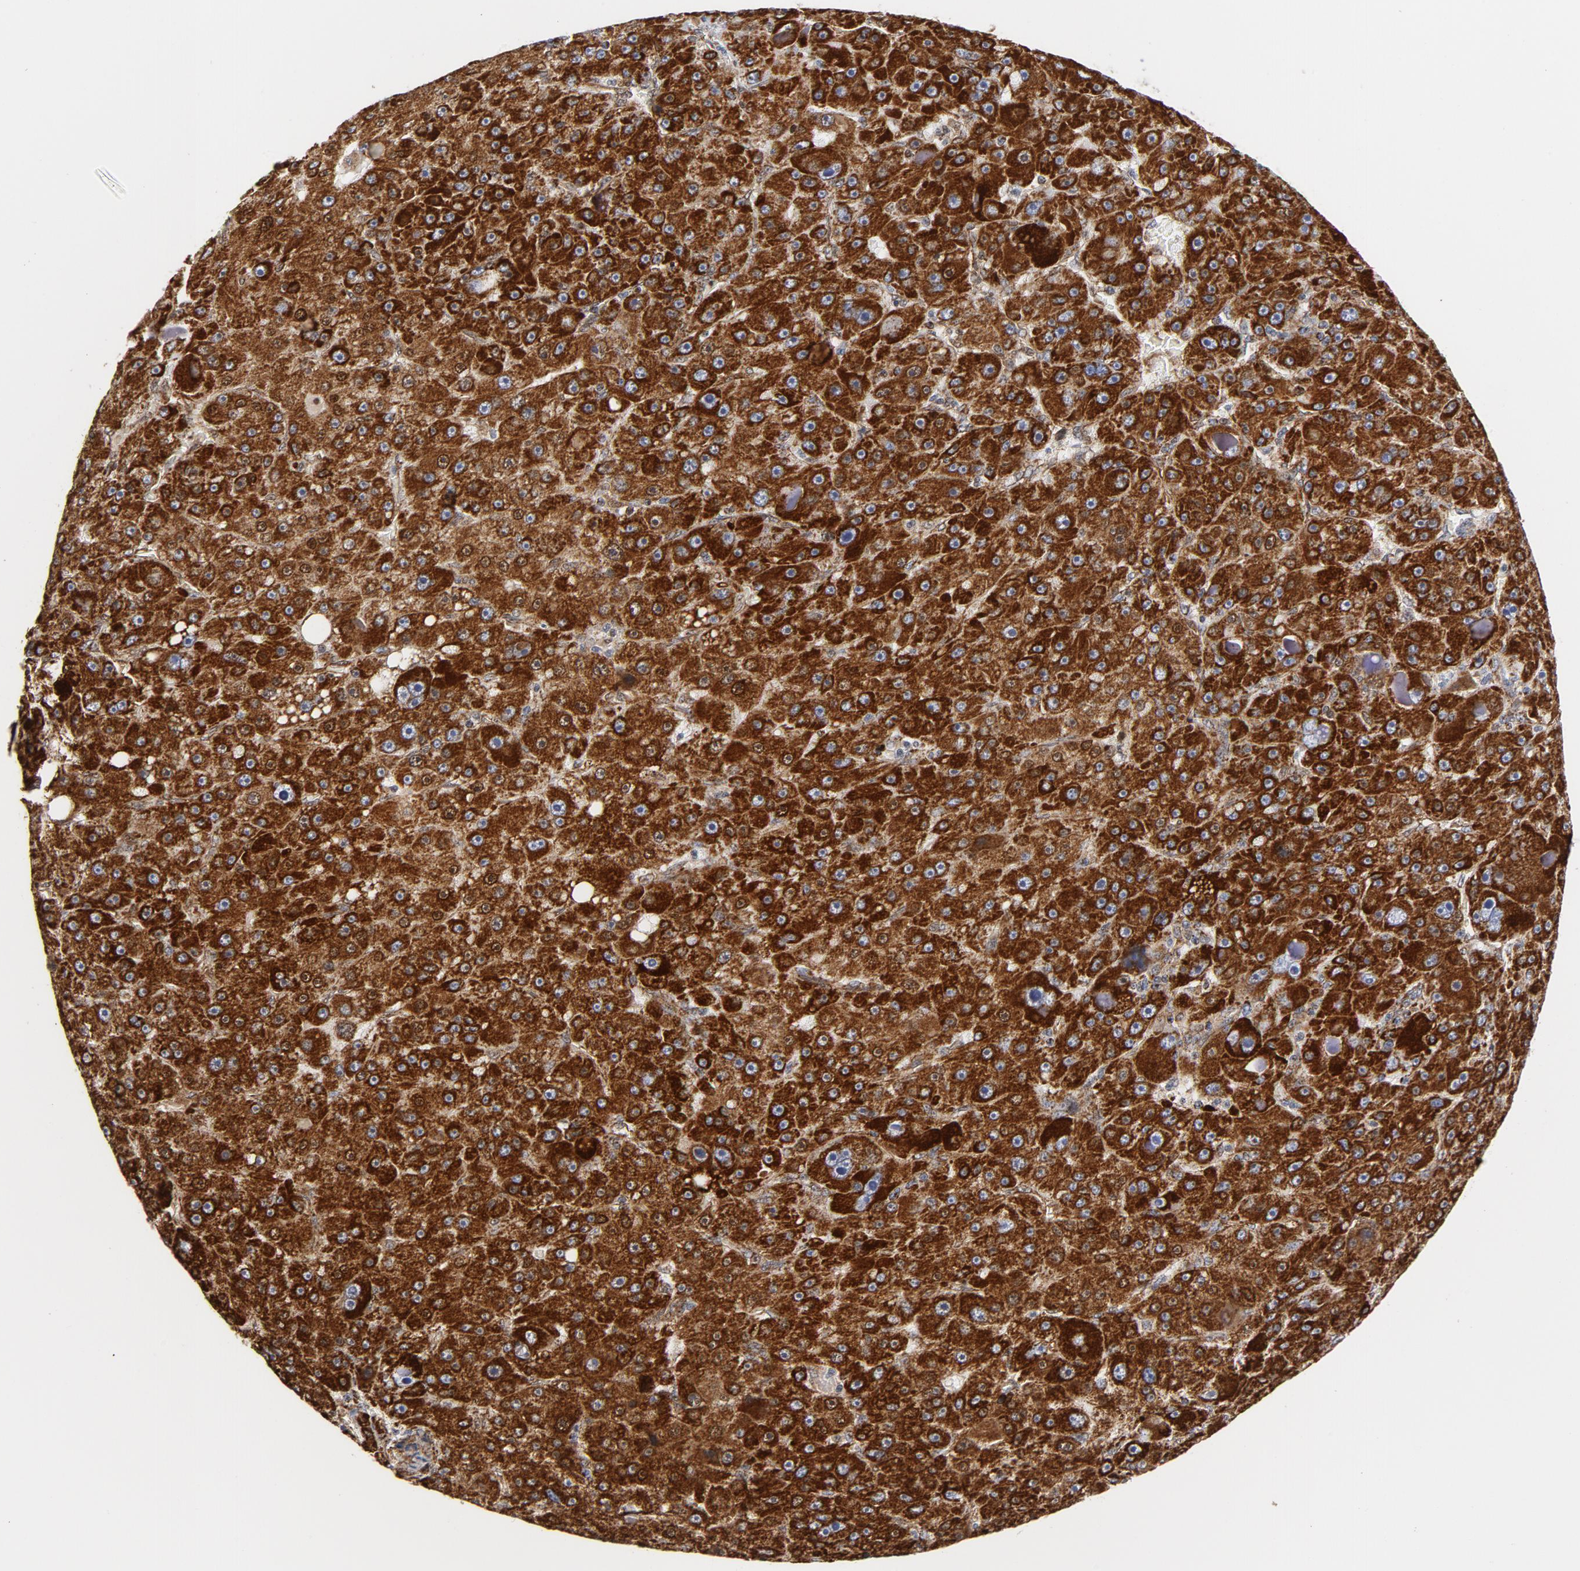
{"staining": {"intensity": "strong", "quantity": ">75%", "location": "cytoplasmic/membranous"}, "tissue": "liver cancer", "cell_type": "Tumor cells", "image_type": "cancer", "snomed": [{"axis": "morphology", "description": "Carcinoma, Hepatocellular, NOS"}, {"axis": "topography", "description": "Liver"}], "caption": "Liver cancer was stained to show a protein in brown. There is high levels of strong cytoplasmic/membranous positivity in about >75% of tumor cells. (Brightfield microscopy of DAB IHC at high magnification).", "gene": "CYCS", "patient": {"sex": "male", "age": 76}}